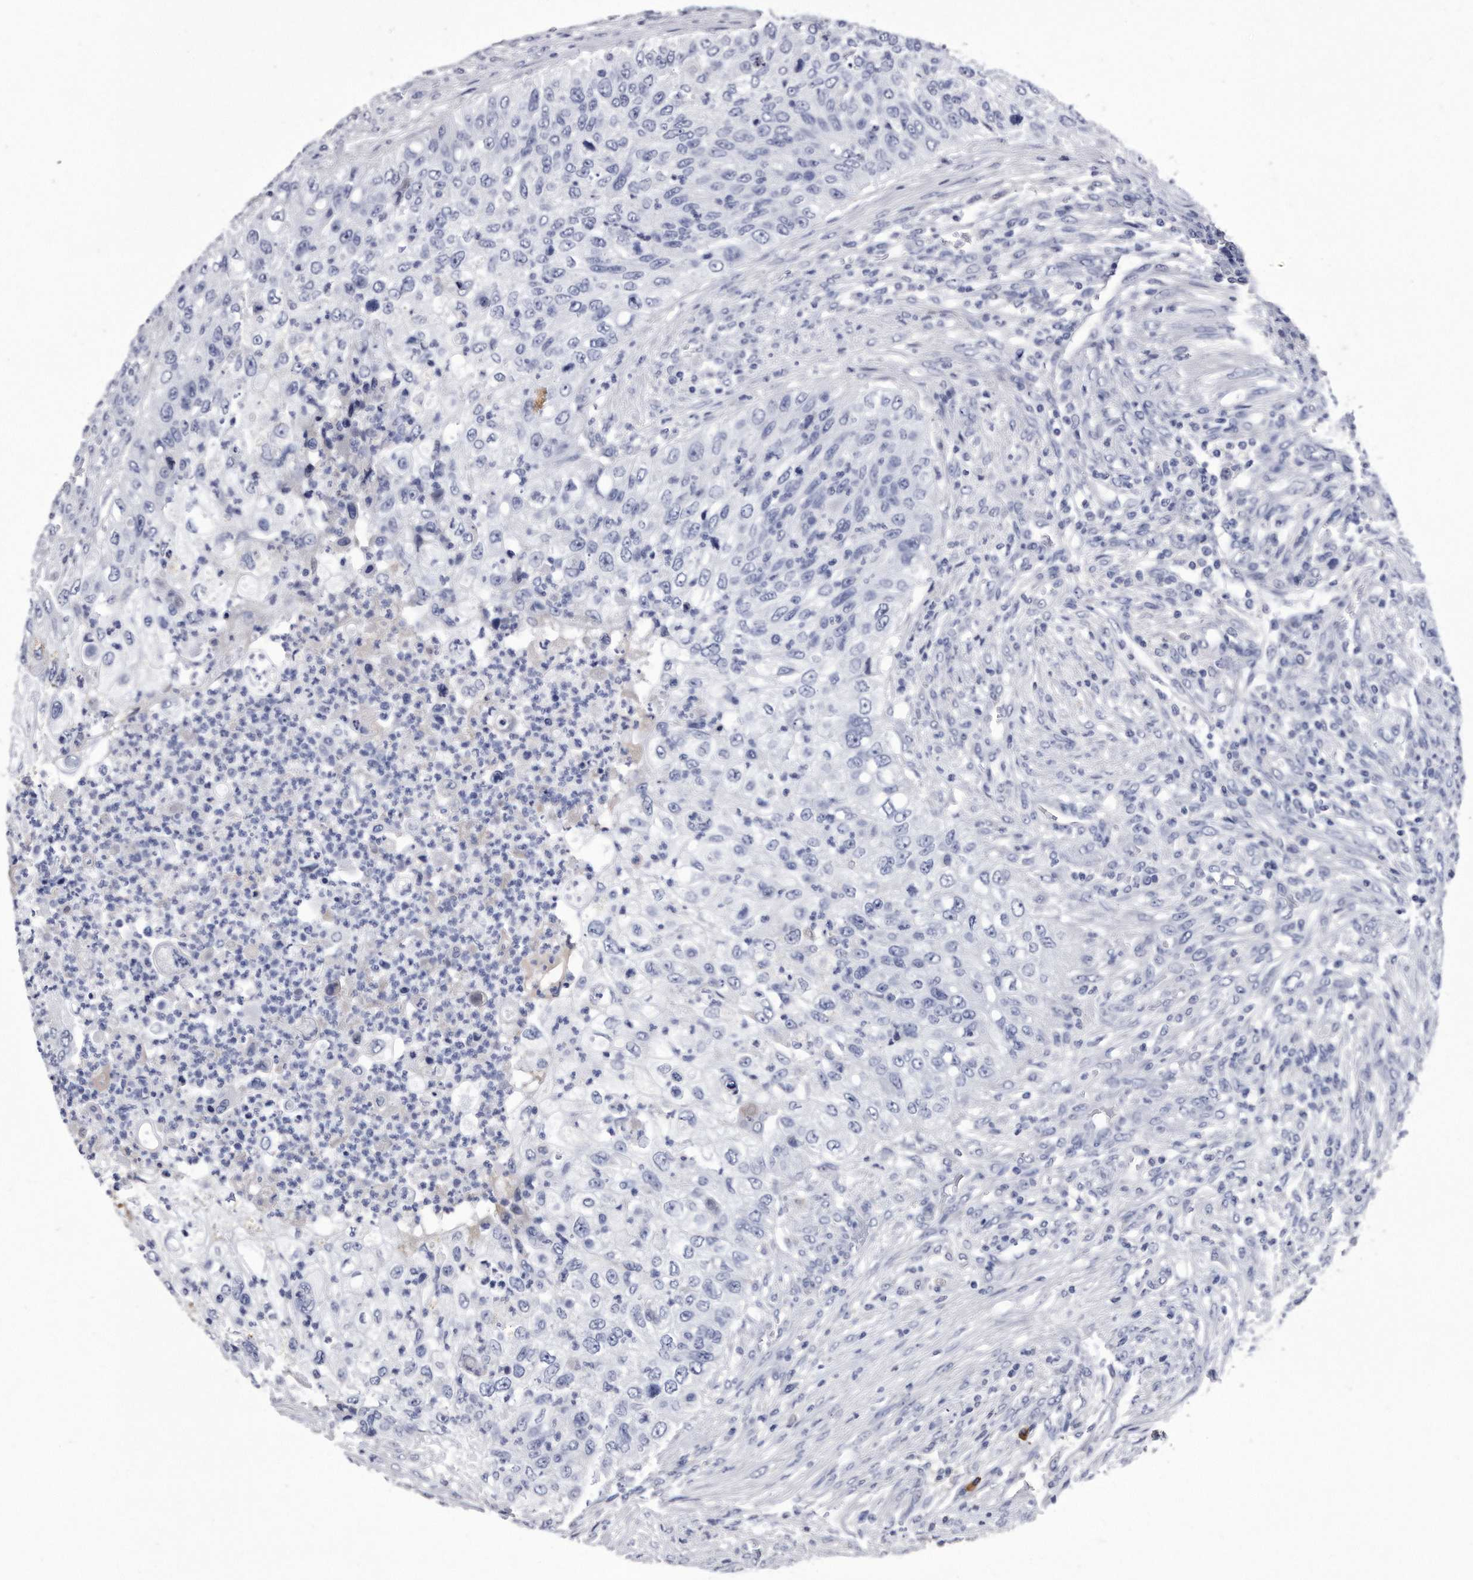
{"staining": {"intensity": "negative", "quantity": "none", "location": "none"}, "tissue": "urothelial cancer", "cell_type": "Tumor cells", "image_type": "cancer", "snomed": [{"axis": "morphology", "description": "Urothelial carcinoma, High grade"}, {"axis": "topography", "description": "Urinary bladder"}], "caption": "This is an immunohistochemistry (IHC) image of urothelial cancer. There is no staining in tumor cells.", "gene": "KCTD8", "patient": {"sex": "female", "age": 60}}